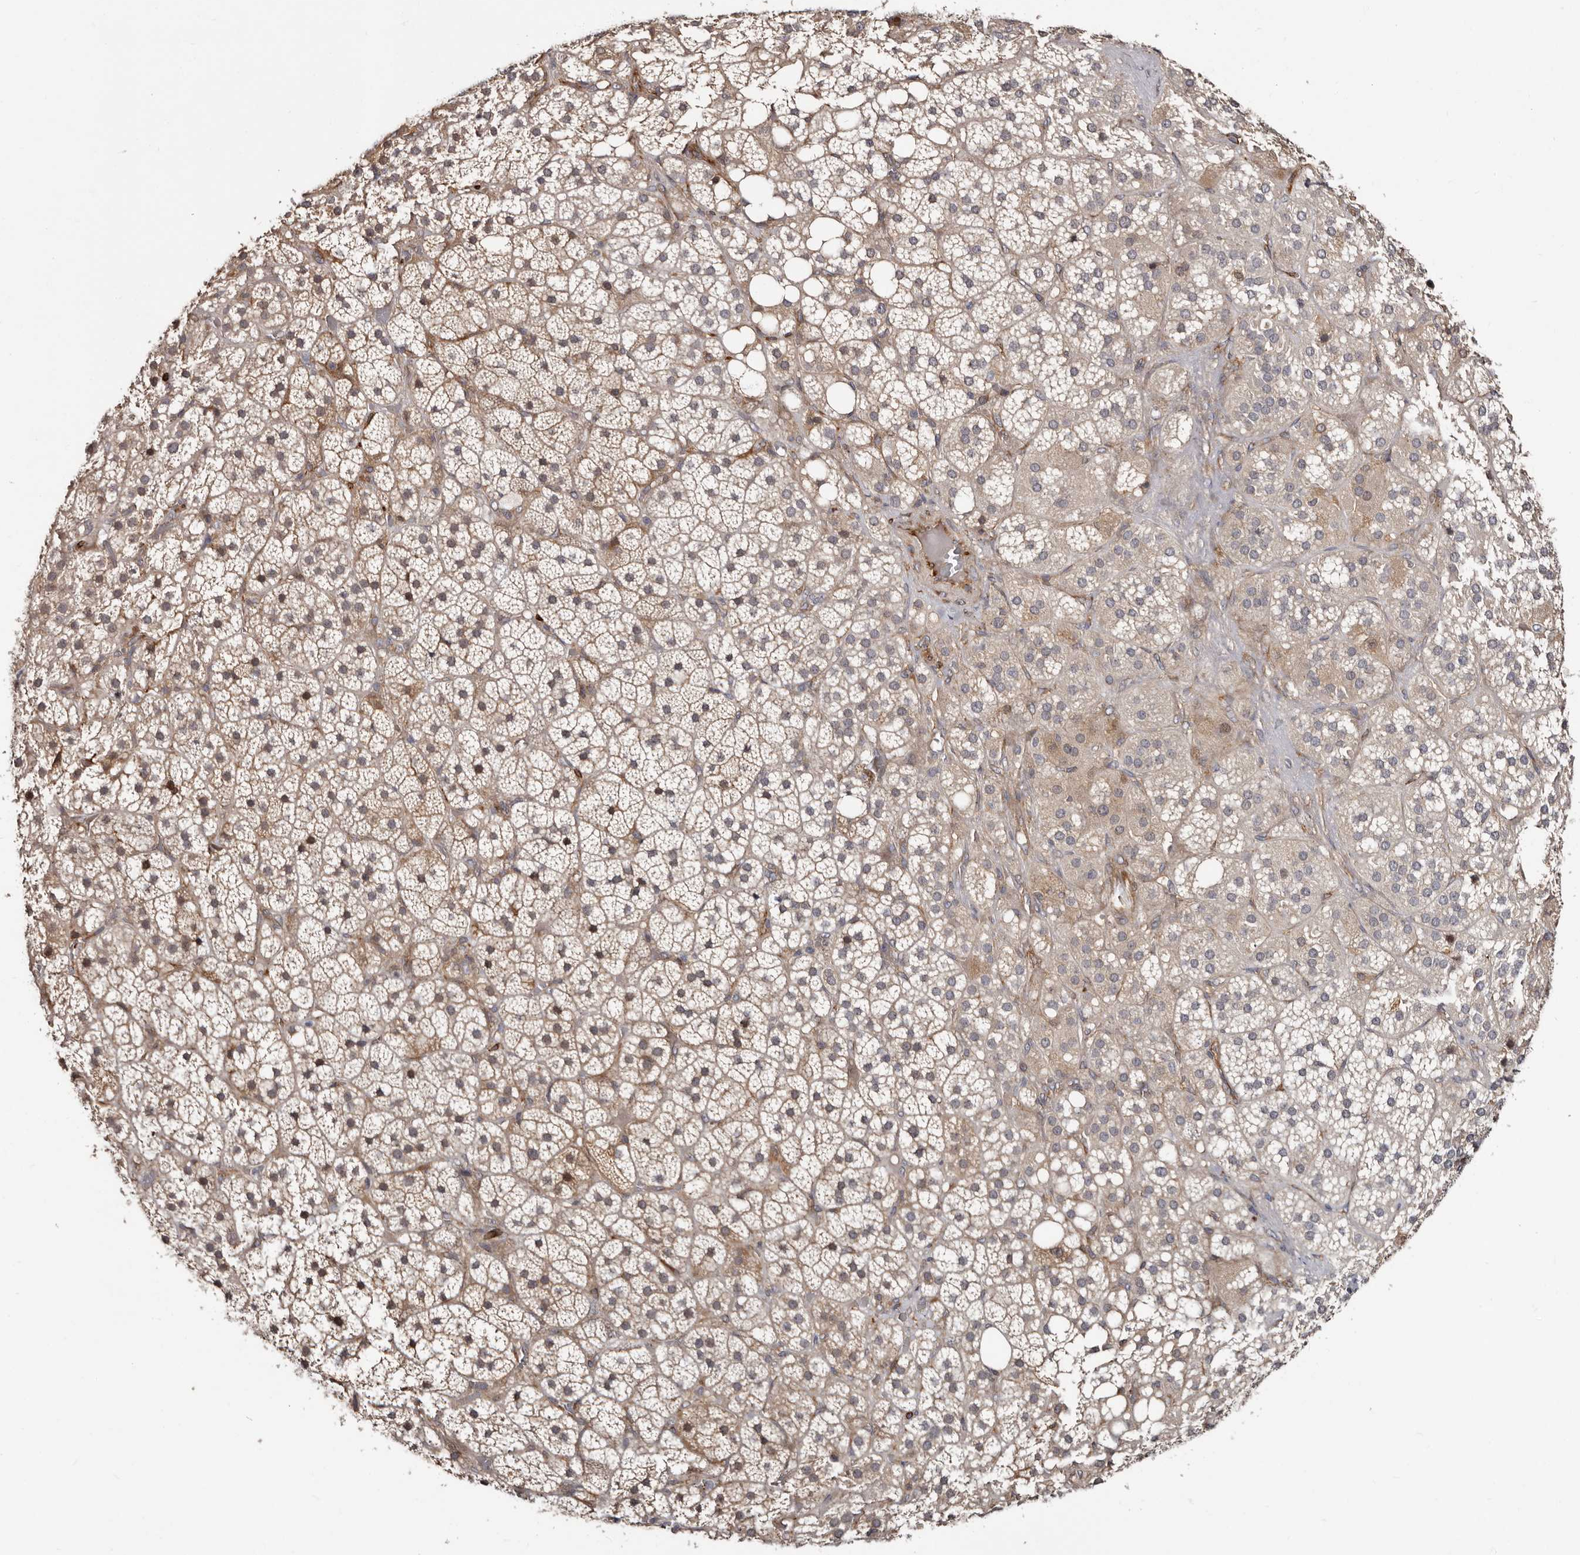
{"staining": {"intensity": "moderate", "quantity": "25%-75%", "location": "cytoplasmic/membranous"}, "tissue": "adrenal gland", "cell_type": "Glandular cells", "image_type": "normal", "snomed": [{"axis": "morphology", "description": "Normal tissue, NOS"}, {"axis": "topography", "description": "Adrenal gland"}], "caption": "Normal adrenal gland reveals moderate cytoplasmic/membranous positivity in approximately 25%-75% of glandular cells, visualized by immunohistochemistry.", "gene": "TBC1D22B", "patient": {"sex": "female", "age": 59}}